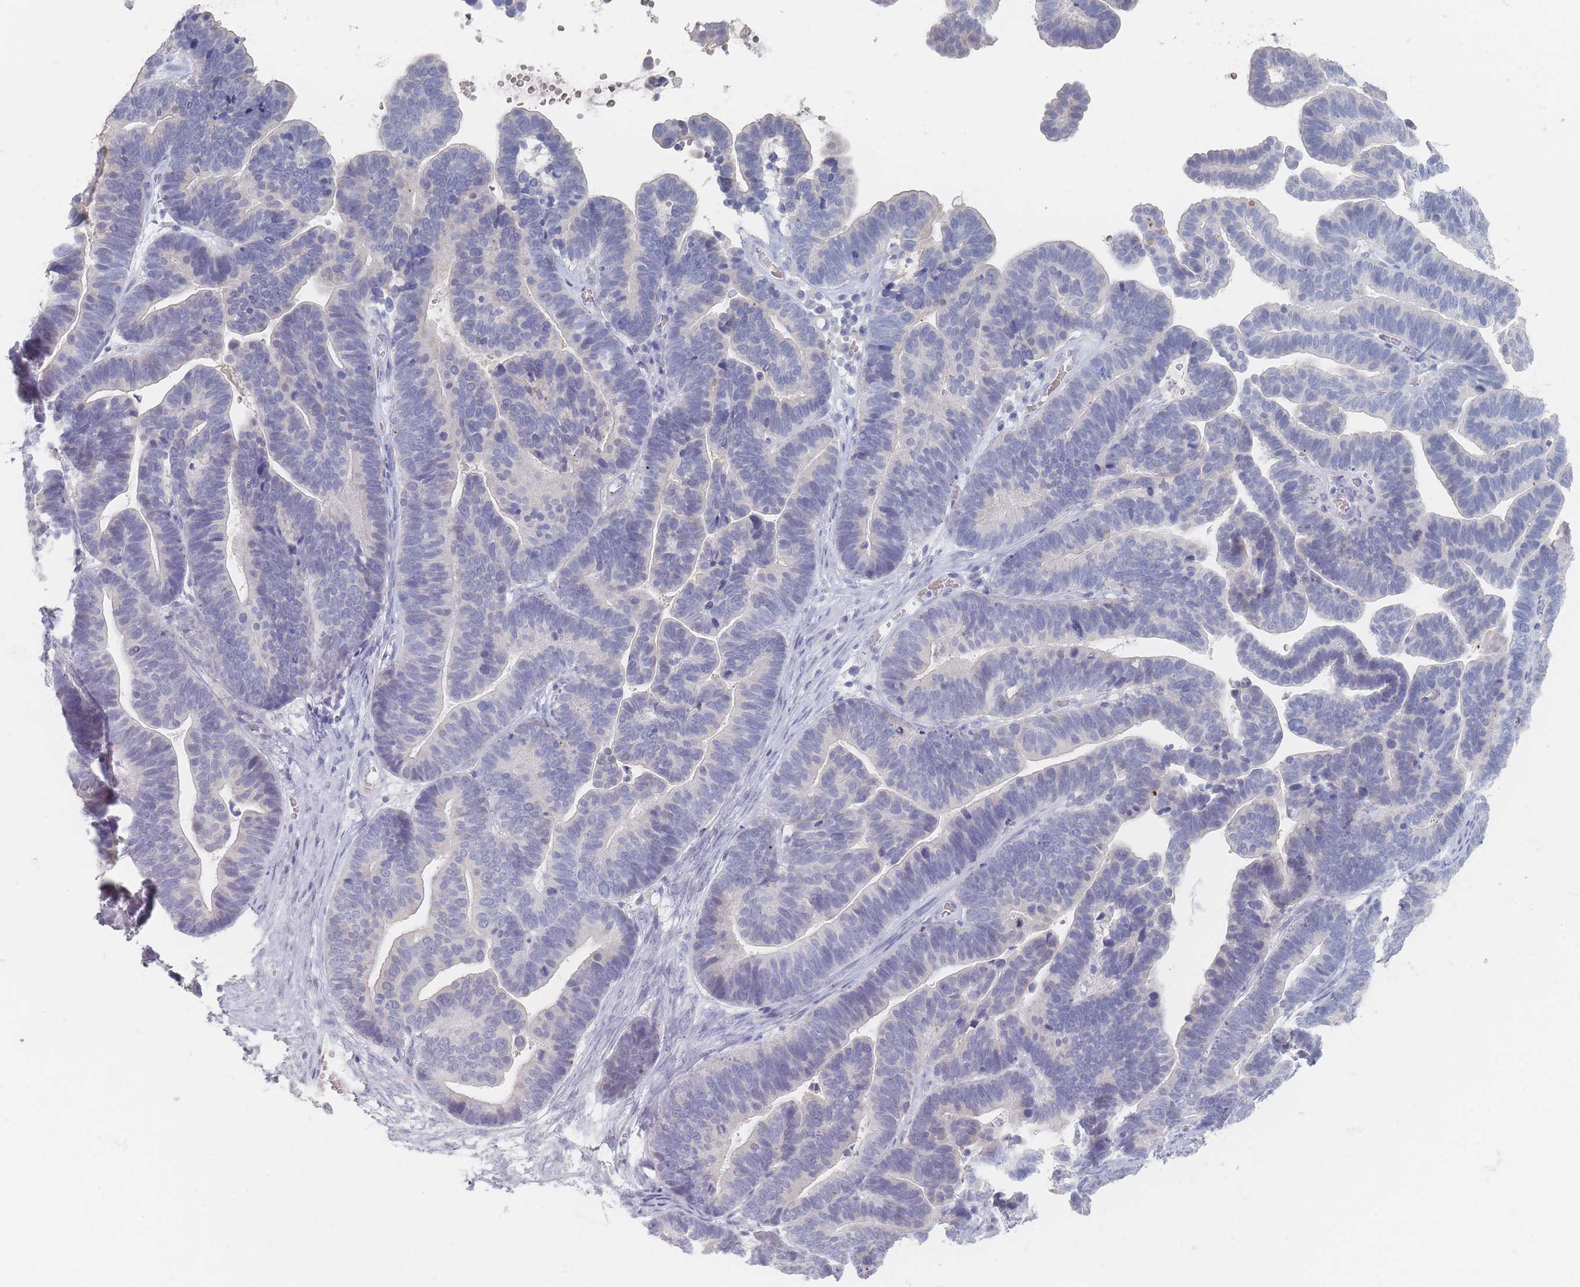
{"staining": {"intensity": "negative", "quantity": "none", "location": "none"}, "tissue": "ovarian cancer", "cell_type": "Tumor cells", "image_type": "cancer", "snomed": [{"axis": "morphology", "description": "Cystadenocarcinoma, serous, NOS"}, {"axis": "topography", "description": "Ovary"}], "caption": "Immunohistochemical staining of human serous cystadenocarcinoma (ovarian) shows no significant expression in tumor cells.", "gene": "HELZ2", "patient": {"sex": "female", "age": 56}}